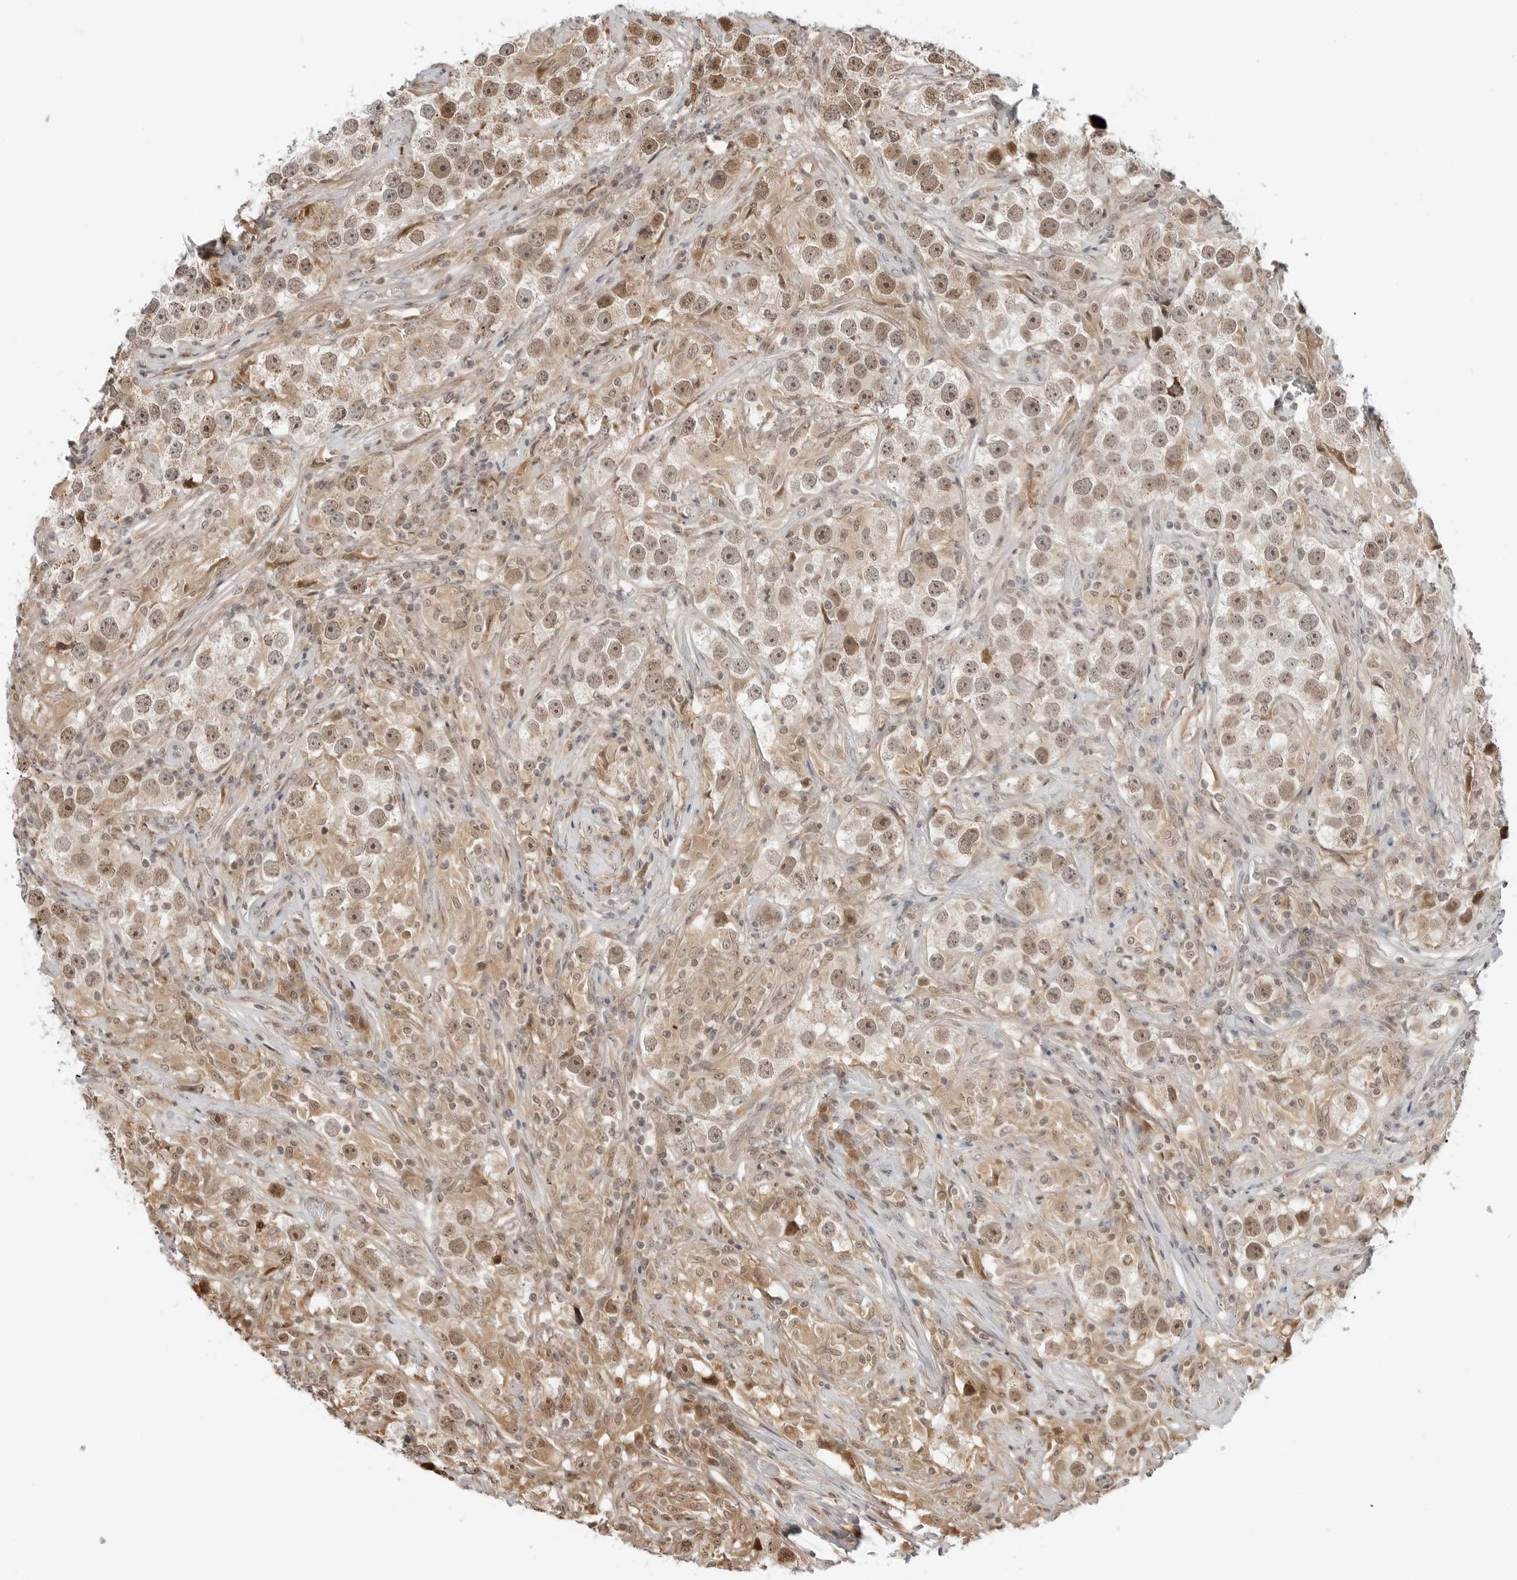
{"staining": {"intensity": "moderate", "quantity": ">75%", "location": "cytoplasmic/membranous,nuclear"}, "tissue": "testis cancer", "cell_type": "Tumor cells", "image_type": "cancer", "snomed": [{"axis": "morphology", "description": "Seminoma, NOS"}, {"axis": "topography", "description": "Testis"}], "caption": "A micrograph of testis seminoma stained for a protein demonstrates moderate cytoplasmic/membranous and nuclear brown staining in tumor cells. The protein of interest is shown in brown color, while the nuclei are stained blue.", "gene": "TIPRL", "patient": {"sex": "male", "age": 49}}